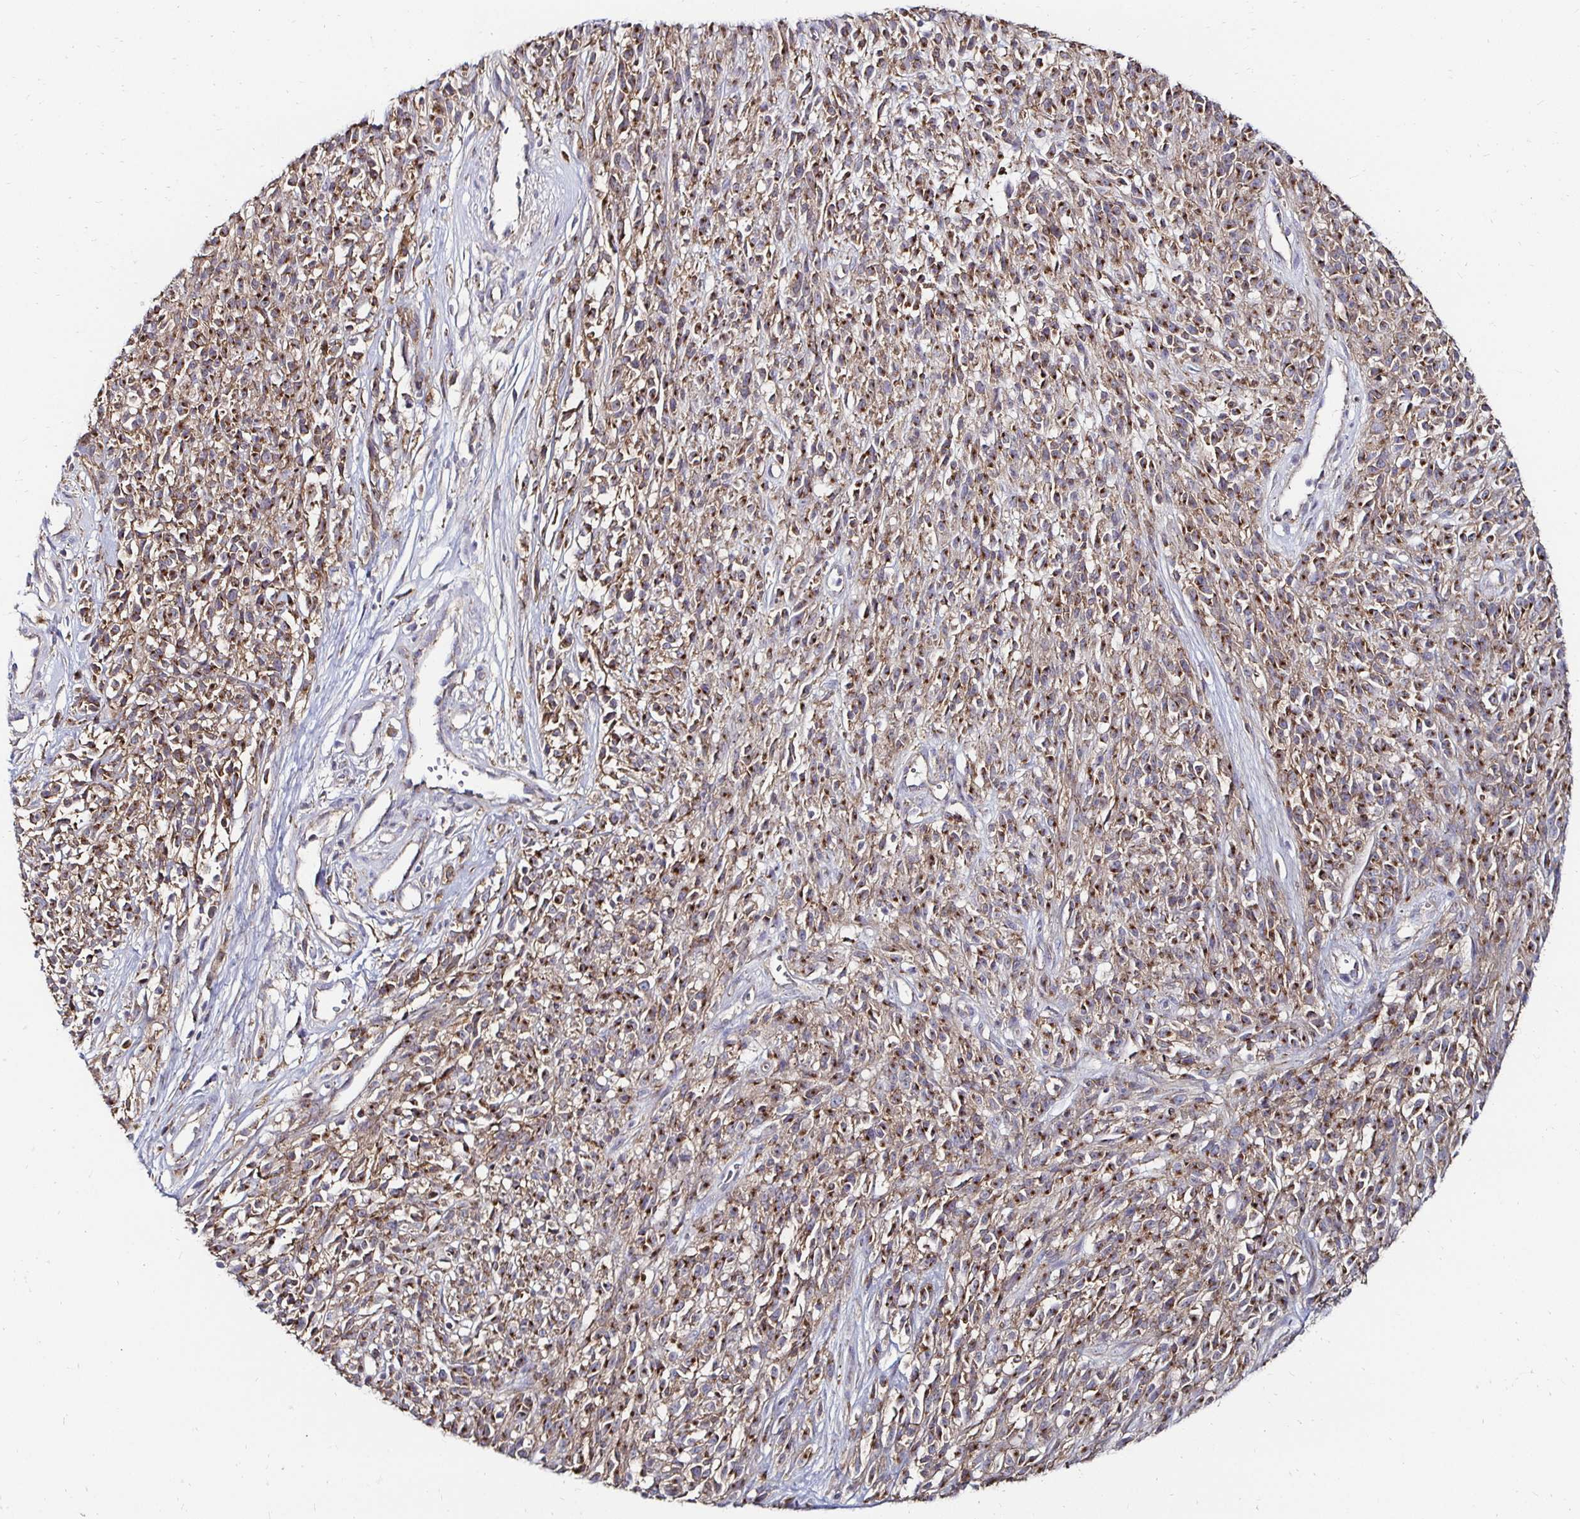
{"staining": {"intensity": "moderate", "quantity": ">75%", "location": "cytoplasmic/membranous"}, "tissue": "melanoma", "cell_type": "Tumor cells", "image_type": "cancer", "snomed": [{"axis": "morphology", "description": "Malignant melanoma, NOS"}, {"axis": "topography", "description": "Skin"}, {"axis": "topography", "description": "Skin of trunk"}], "caption": "Immunohistochemistry image of human melanoma stained for a protein (brown), which reveals medium levels of moderate cytoplasmic/membranous expression in approximately >75% of tumor cells.", "gene": "NCSTN", "patient": {"sex": "male", "age": 74}}